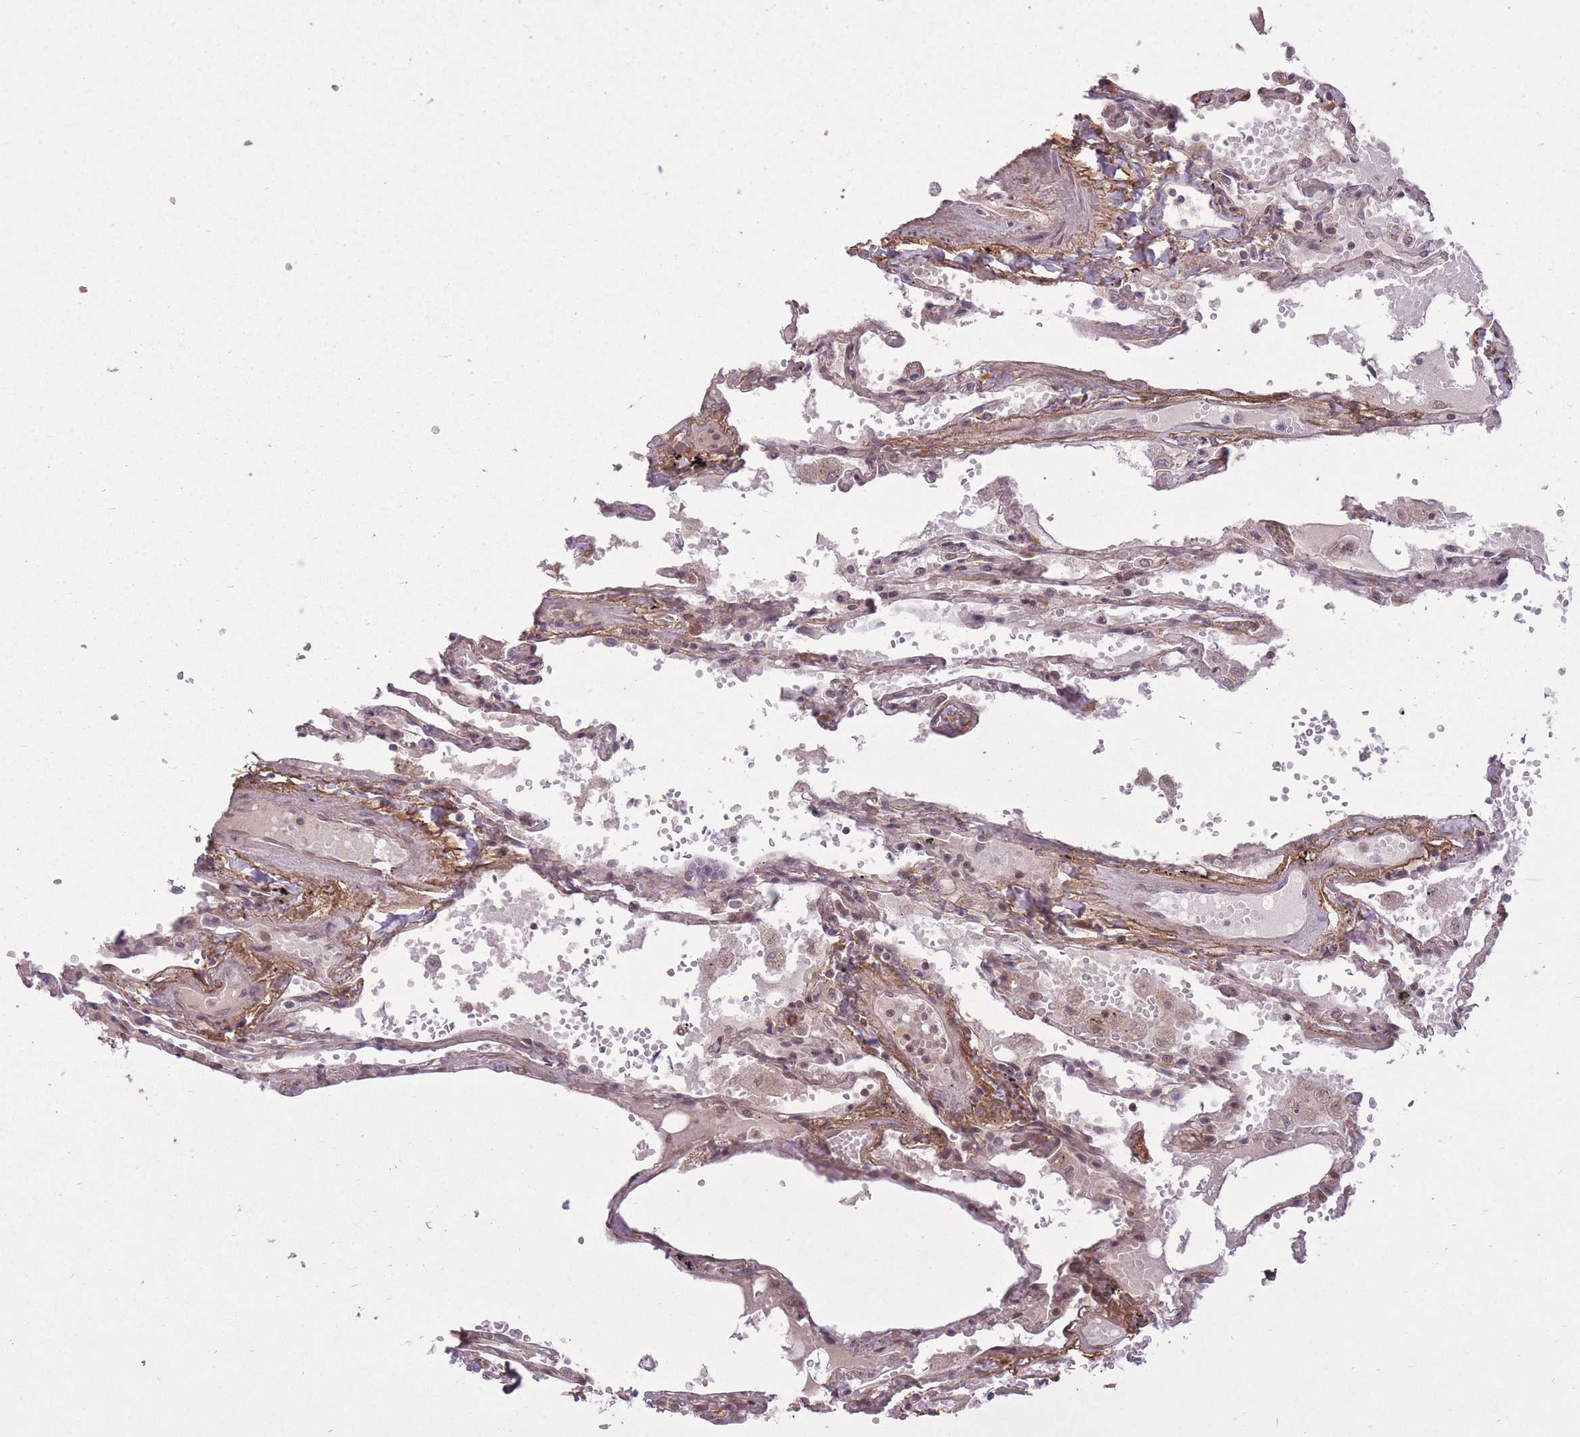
{"staining": {"intensity": "moderate", "quantity": "25%-75%", "location": "cytoplasmic/membranous"}, "tissue": "lung", "cell_type": "Alveolar cells", "image_type": "normal", "snomed": [{"axis": "morphology", "description": "Normal tissue, NOS"}, {"axis": "topography", "description": "Lung"}], "caption": "Lung stained with DAB (3,3'-diaminobenzidine) immunohistochemistry exhibits medium levels of moderate cytoplasmic/membranous staining in approximately 25%-75% of alveolar cells.", "gene": "ZNF391", "patient": {"sex": "female", "age": 67}}